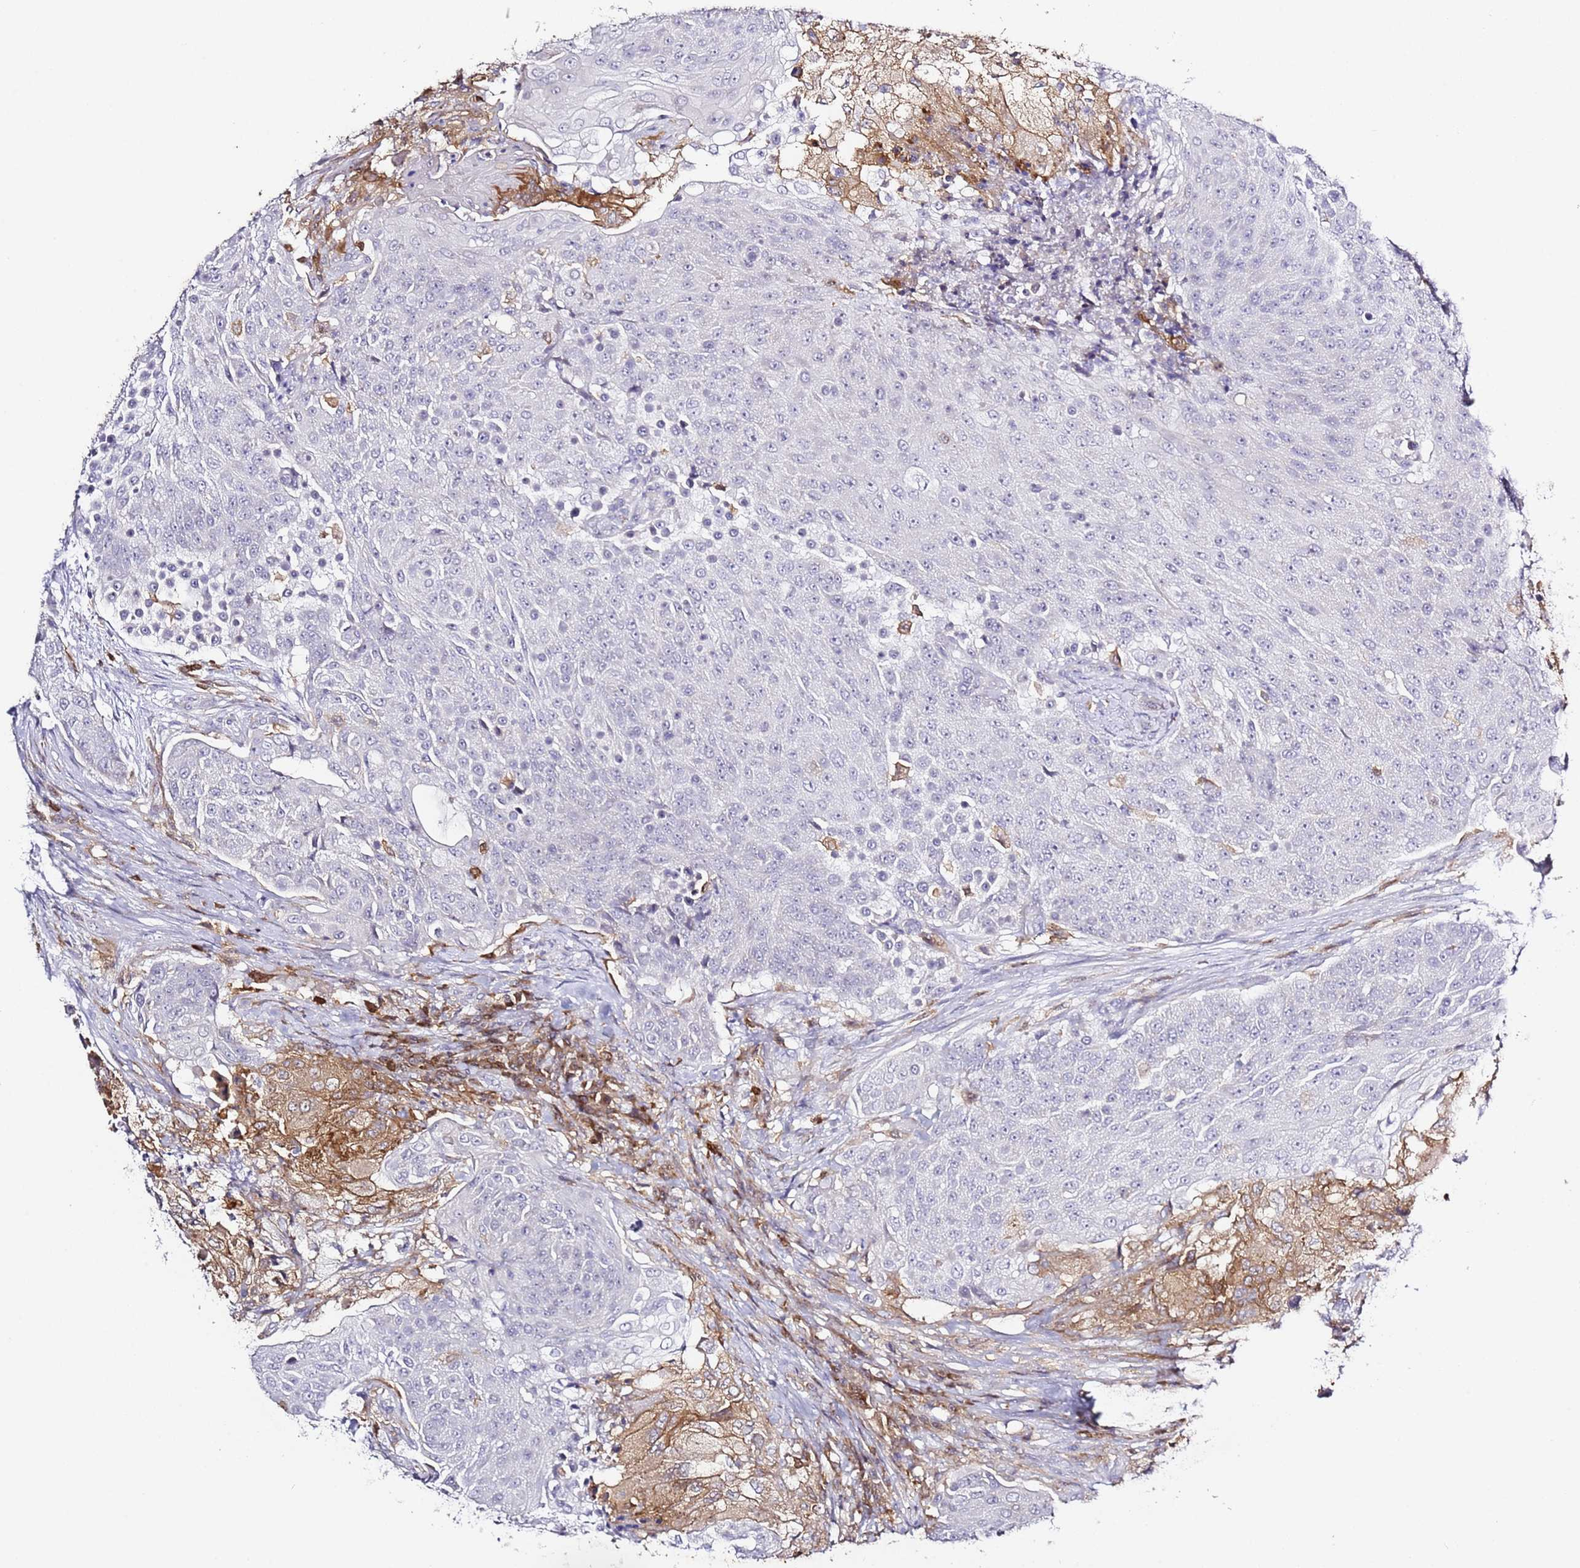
{"staining": {"intensity": "negative", "quantity": "none", "location": "none"}, "tissue": "urothelial cancer", "cell_type": "Tumor cells", "image_type": "cancer", "snomed": [{"axis": "morphology", "description": "Urothelial carcinoma, High grade"}, {"axis": "topography", "description": "Urinary bladder"}], "caption": "Tumor cells are negative for brown protein staining in urothelial carcinoma (high-grade).", "gene": "LPXN", "patient": {"sex": "female", "age": 63}}